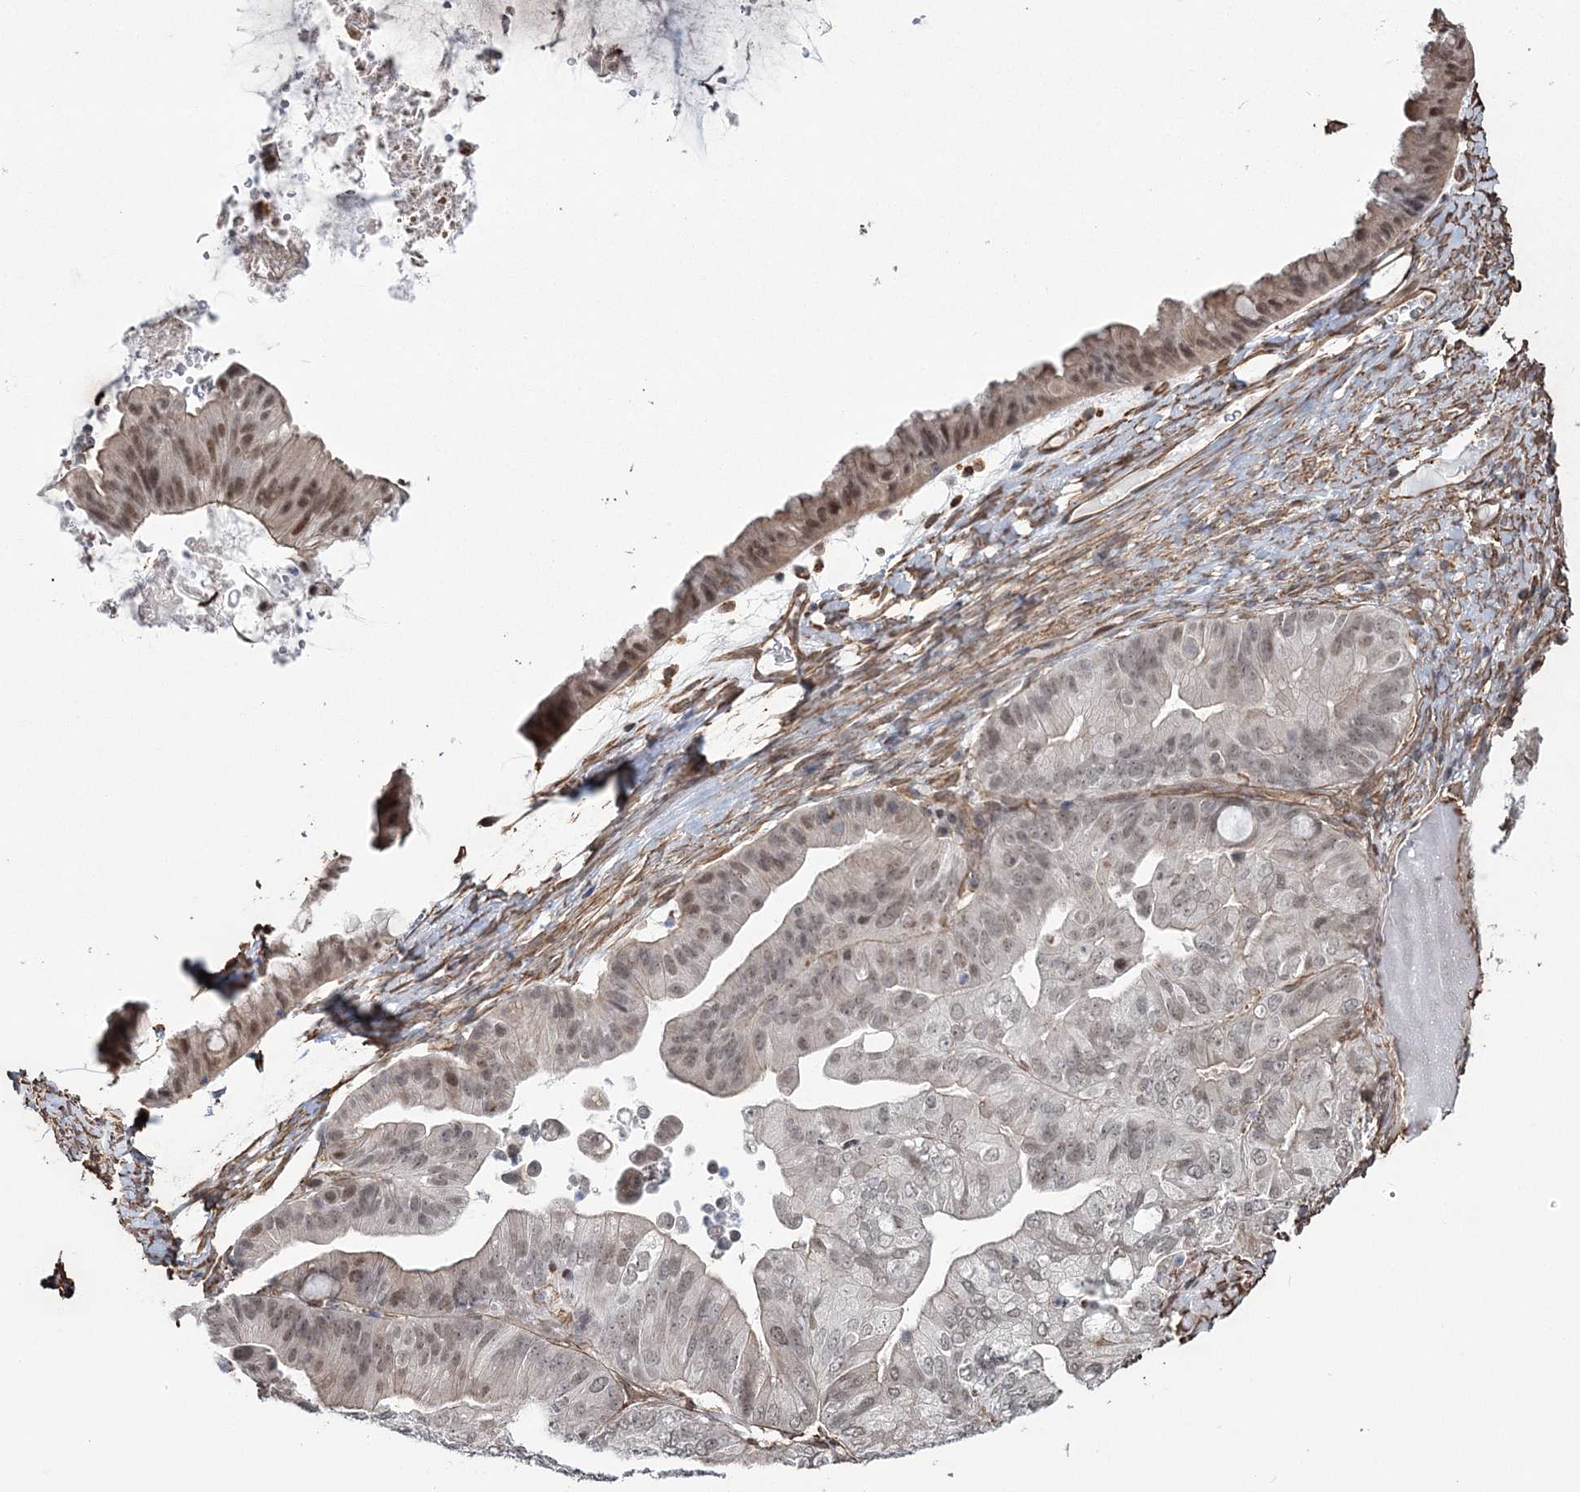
{"staining": {"intensity": "weak", "quantity": "25%-75%", "location": "nuclear"}, "tissue": "ovarian cancer", "cell_type": "Tumor cells", "image_type": "cancer", "snomed": [{"axis": "morphology", "description": "Cystadenocarcinoma, mucinous, NOS"}, {"axis": "topography", "description": "Ovary"}], "caption": "A low amount of weak nuclear positivity is appreciated in approximately 25%-75% of tumor cells in ovarian mucinous cystadenocarcinoma tissue.", "gene": "ATP11B", "patient": {"sex": "female", "age": 61}}